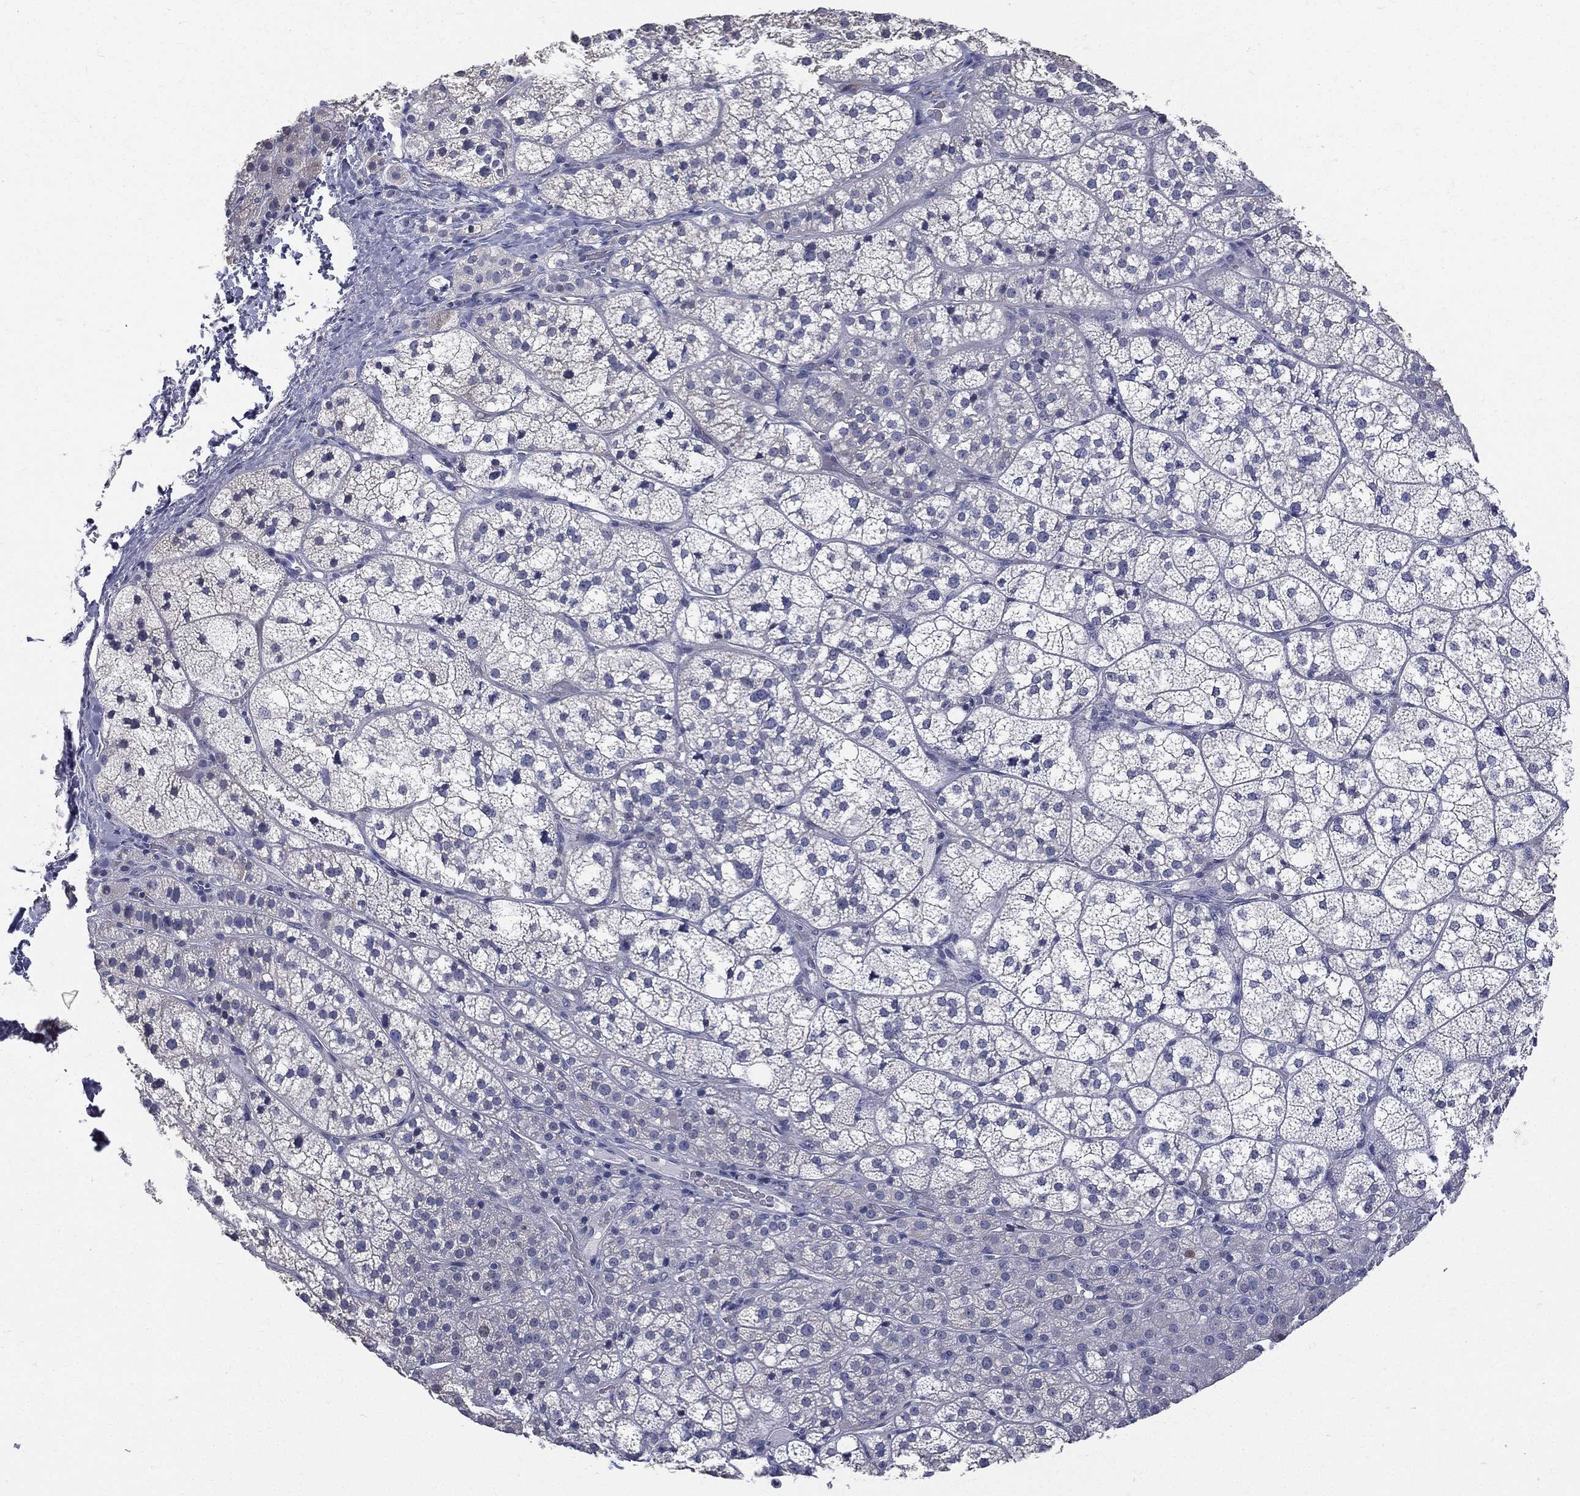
{"staining": {"intensity": "negative", "quantity": "none", "location": "none"}, "tissue": "adrenal gland", "cell_type": "Glandular cells", "image_type": "normal", "snomed": [{"axis": "morphology", "description": "Normal tissue, NOS"}, {"axis": "topography", "description": "Adrenal gland"}], "caption": "Glandular cells are negative for brown protein staining in benign adrenal gland. Nuclei are stained in blue.", "gene": "ETNPPL", "patient": {"sex": "female", "age": 60}}